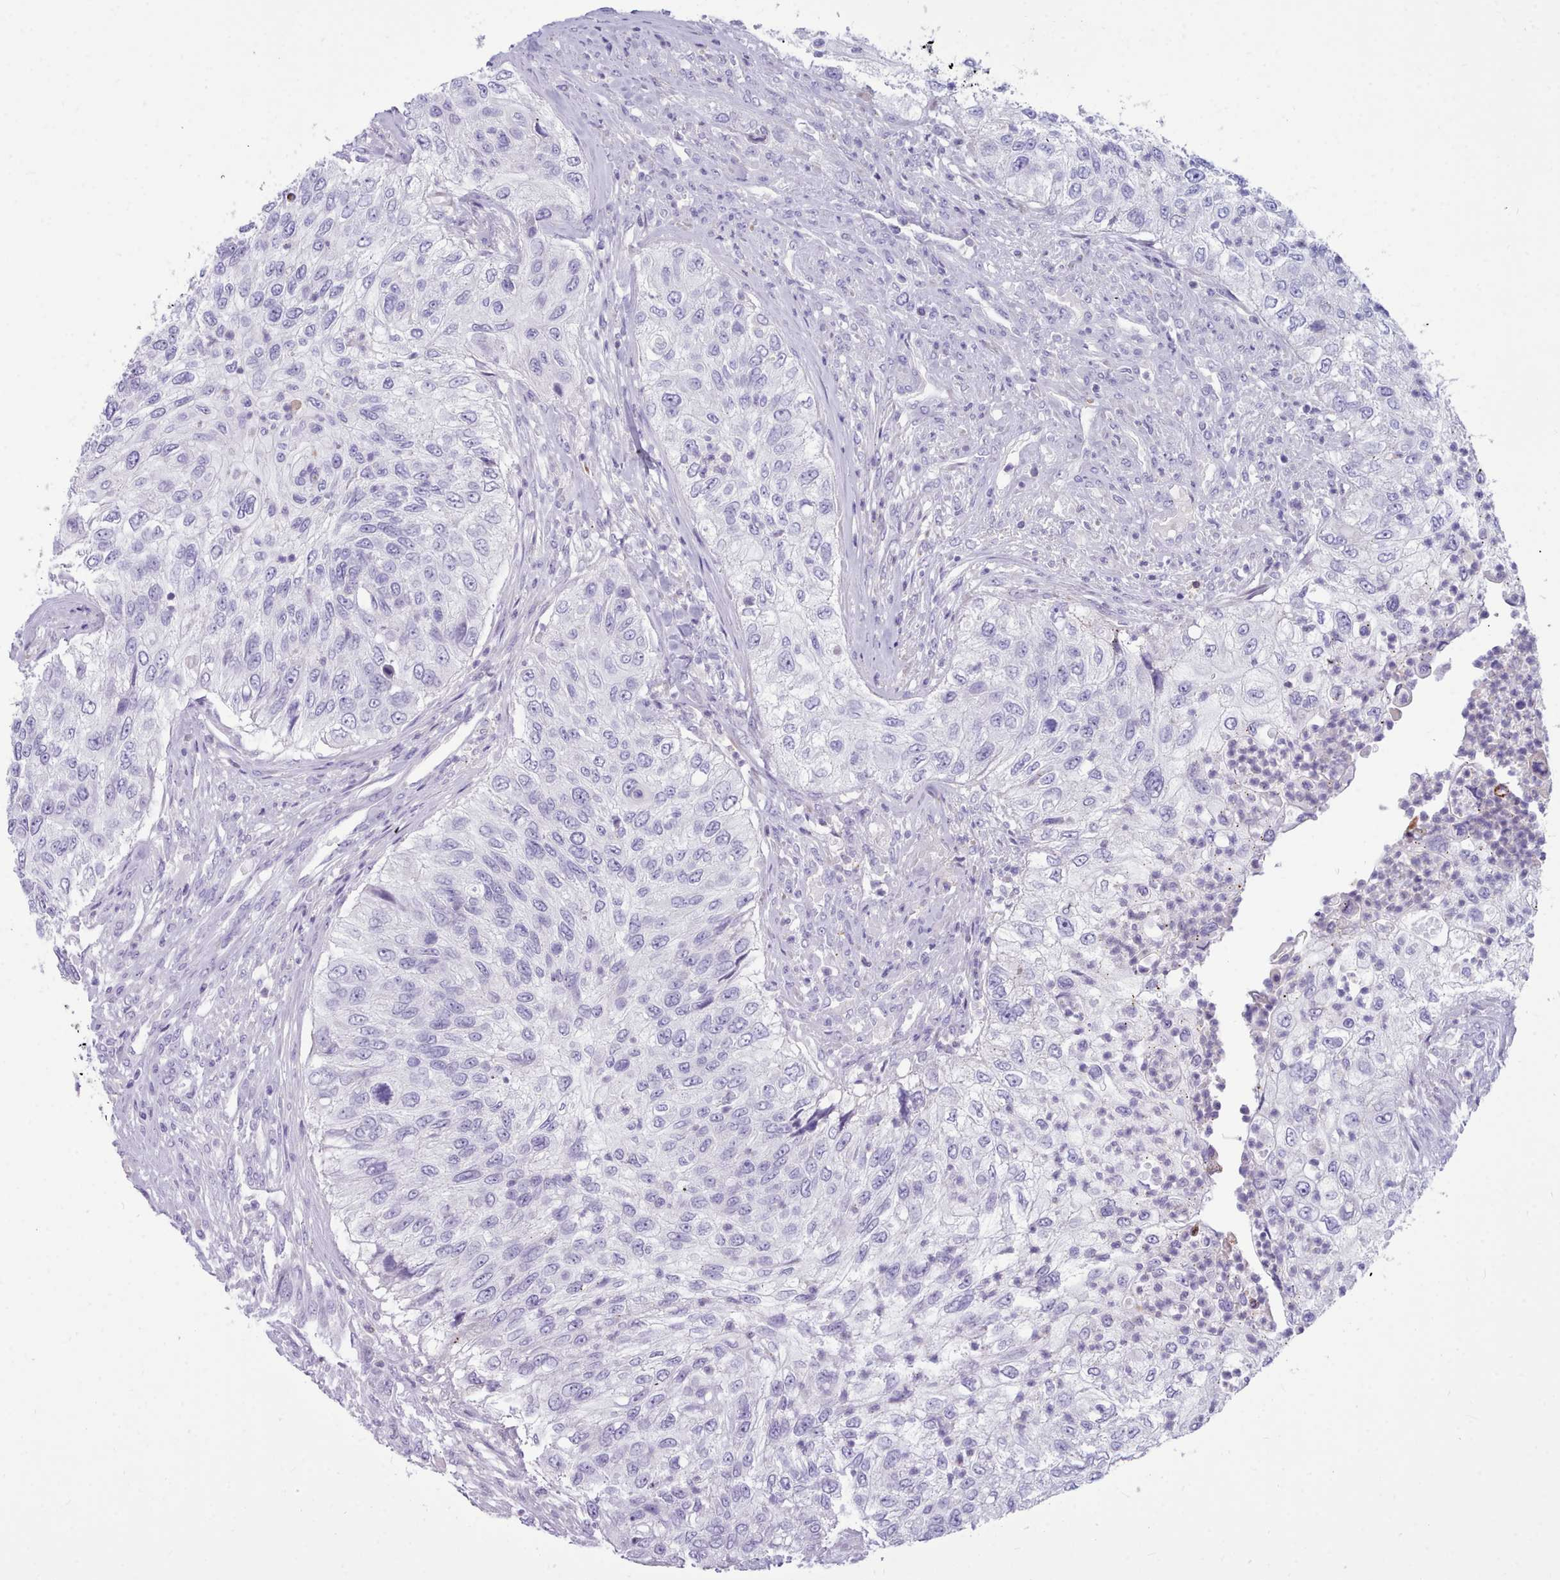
{"staining": {"intensity": "negative", "quantity": "none", "location": "none"}, "tissue": "urothelial cancer", "cell_type": "Tumor cells", "image_type": "cancer", "snomed": [{"axis": "morphology", "description": "Urothelial carcinoma, High grade"}, {"axis": "topography", "description": "Urinary bladder"}], "caption": "High magnification brightfield microscopy of urothelial carcinoma (high-grade) stained with DAB (3,3'-diaminobenzidine) (brown) and counterstained with hematoxylin (blue): tumor cells show no significant positivity. (DAB immunohistochemistry, high magnification).", "gene": "NKX1-2", "patient": {"sex": "female", "age": 60}}